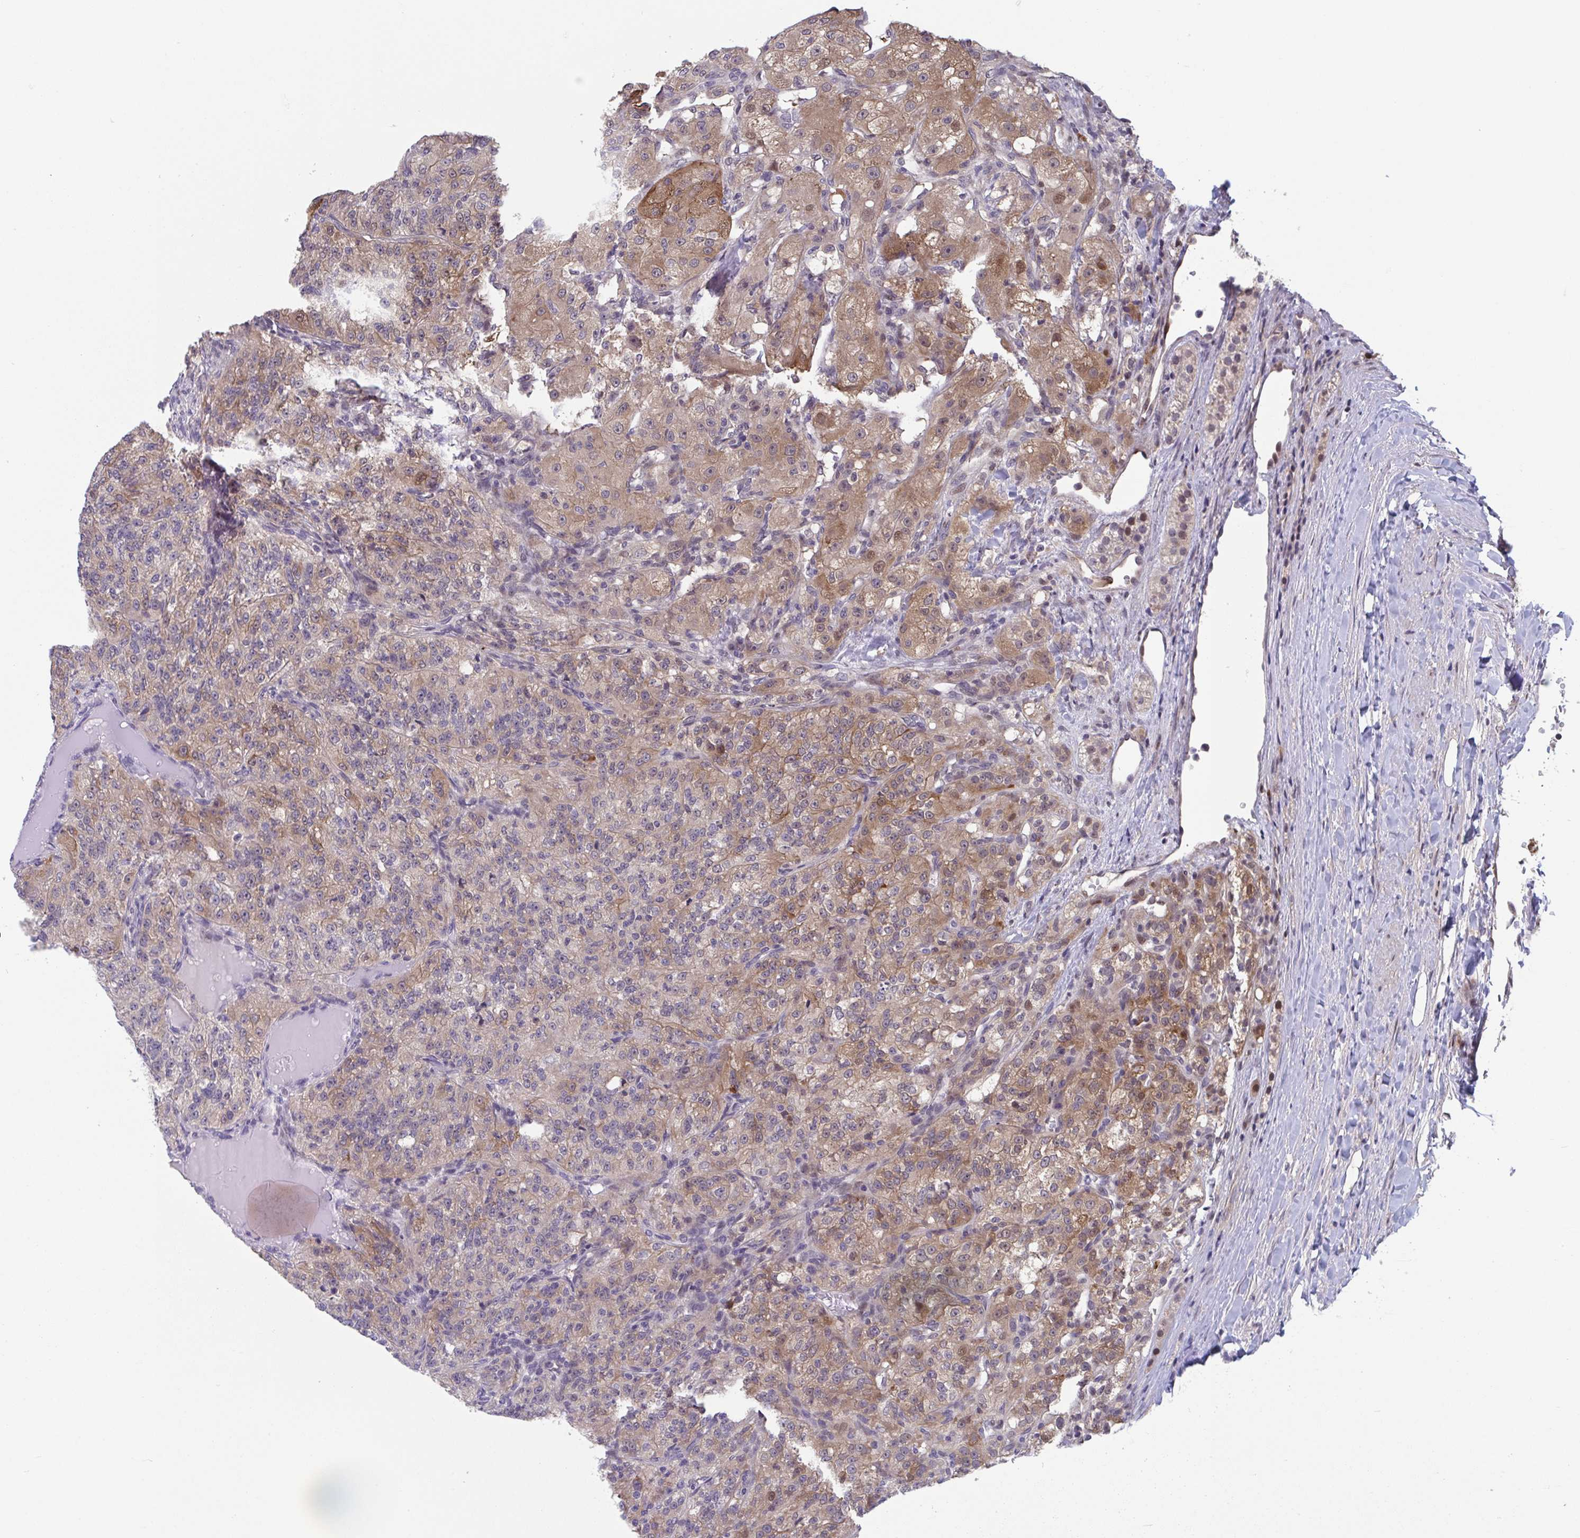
{"staining": {"intensity": "moderate", "quantity": "25%-75%", "location": "cytoplasmic/membranous,nuclear"}, "tissue": "renal cancer", "cell_type": "Tumor cells", "image_type": "cancer", "snomed": [{"axis": "morphology", "description": "Adenocarcinoma, NOS"}, {"axis": "topography", "description": "Kidney"}], "caption": "Protein staining demonstrates moderate cytoplasmic/membranous and nuclear positivity in about 25%-75% of tumor cells in renal cancer. Nuclei are stained in blue.", "gene": "RIOK1", "patient": {"sex": "female", "age": 63}}